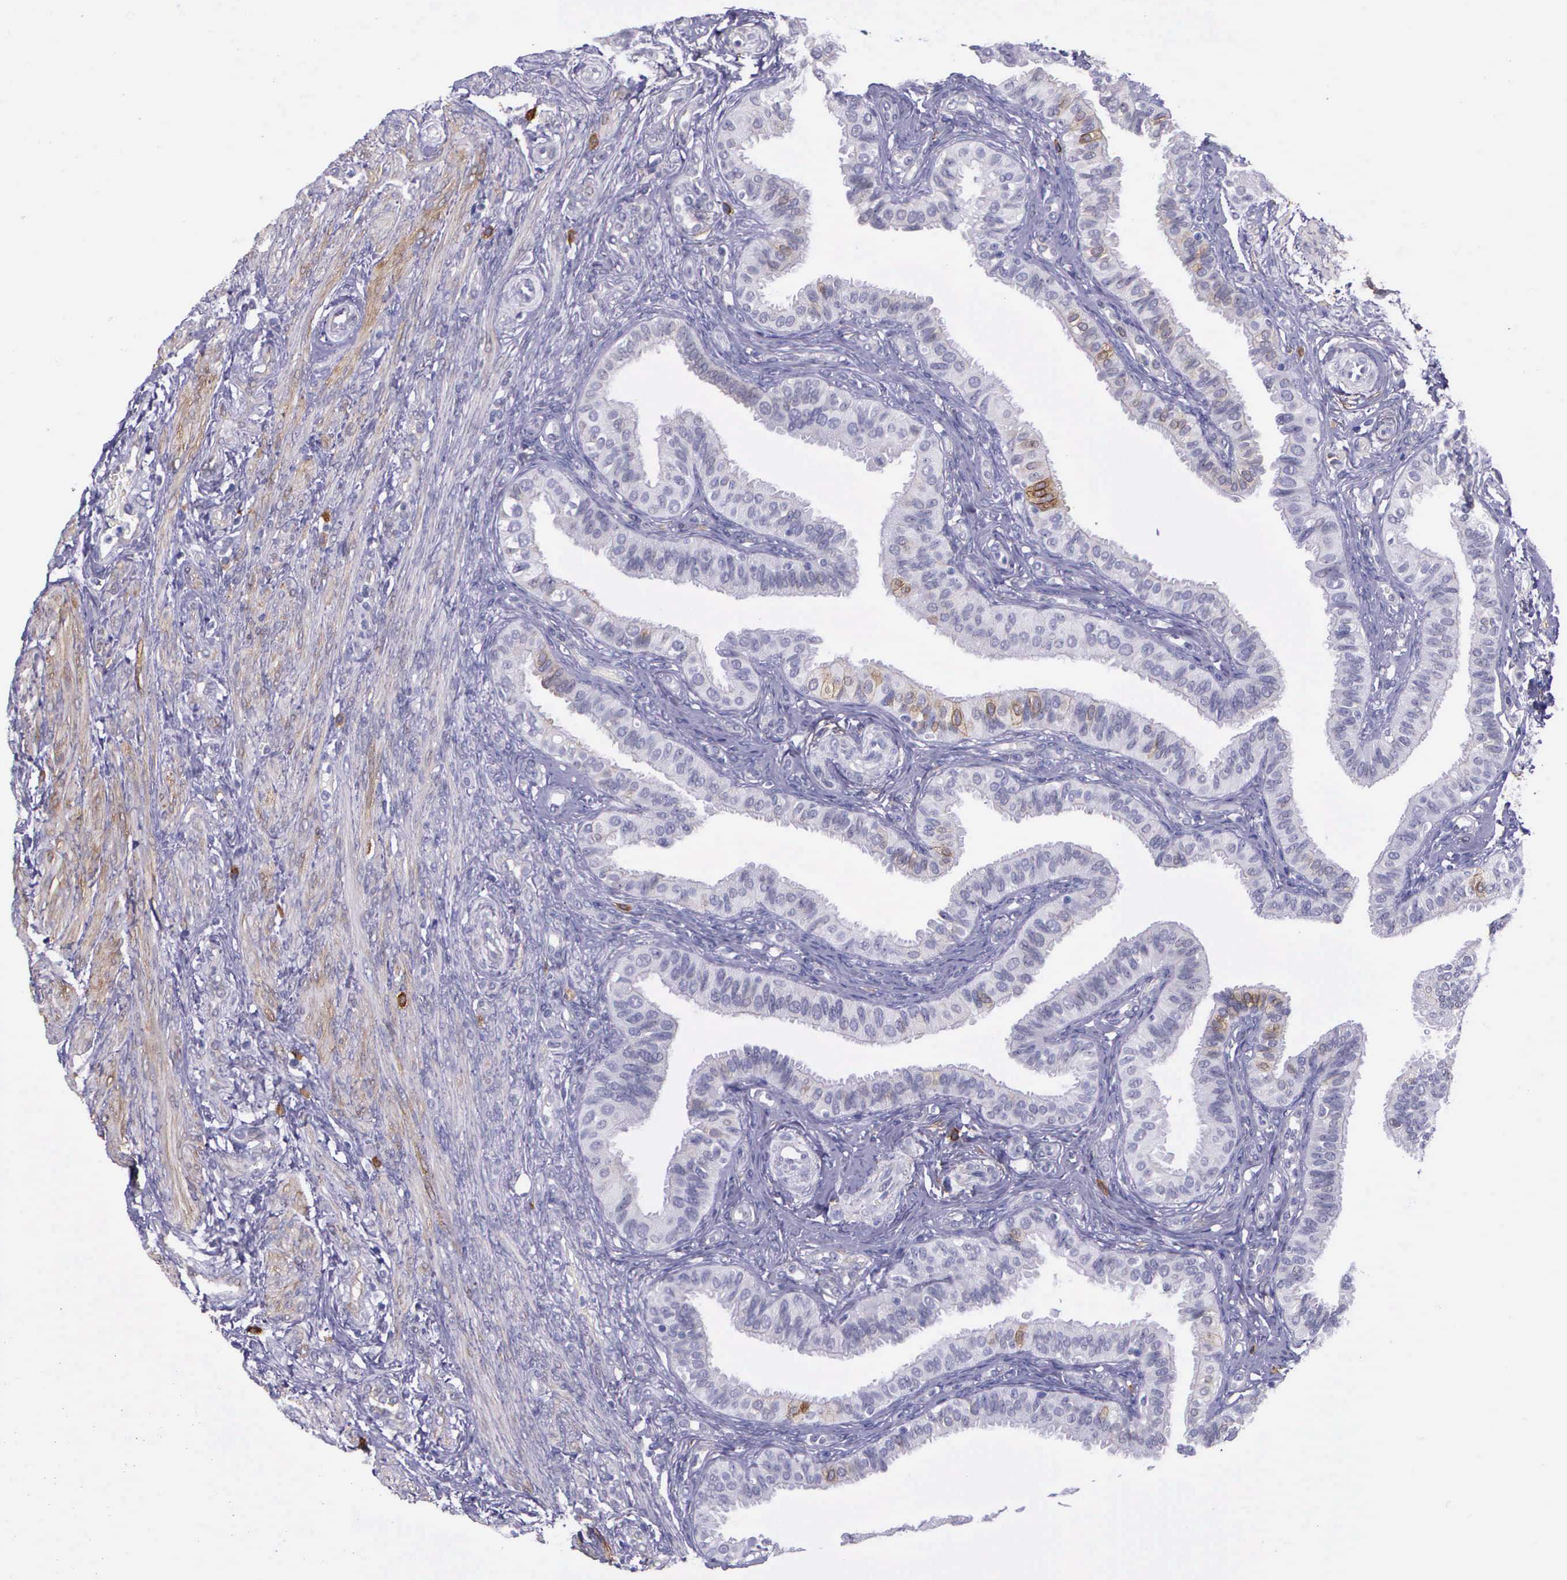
{"staining": {"intensity": "weak", "quantity": "<25%", "location": "cytoplasmic/membranous"}, "tissue": "fallopian tube", "cell_type": "Glandular cells", "image_type": "normal", "snomed": [{"axis": "morphology", "description": "Normal tissue, NOS"}, {"axis": "topography", "description": "Fallopian tube"}], "caption": "Immunohistochemistry (IHC) micrograph of unremarkable fallopian tube stained for a protein (brown), which exhibits no staining in glandular cells.", "gene": "AHNAK2", "patient": {"sex": "female", "age": 42}}